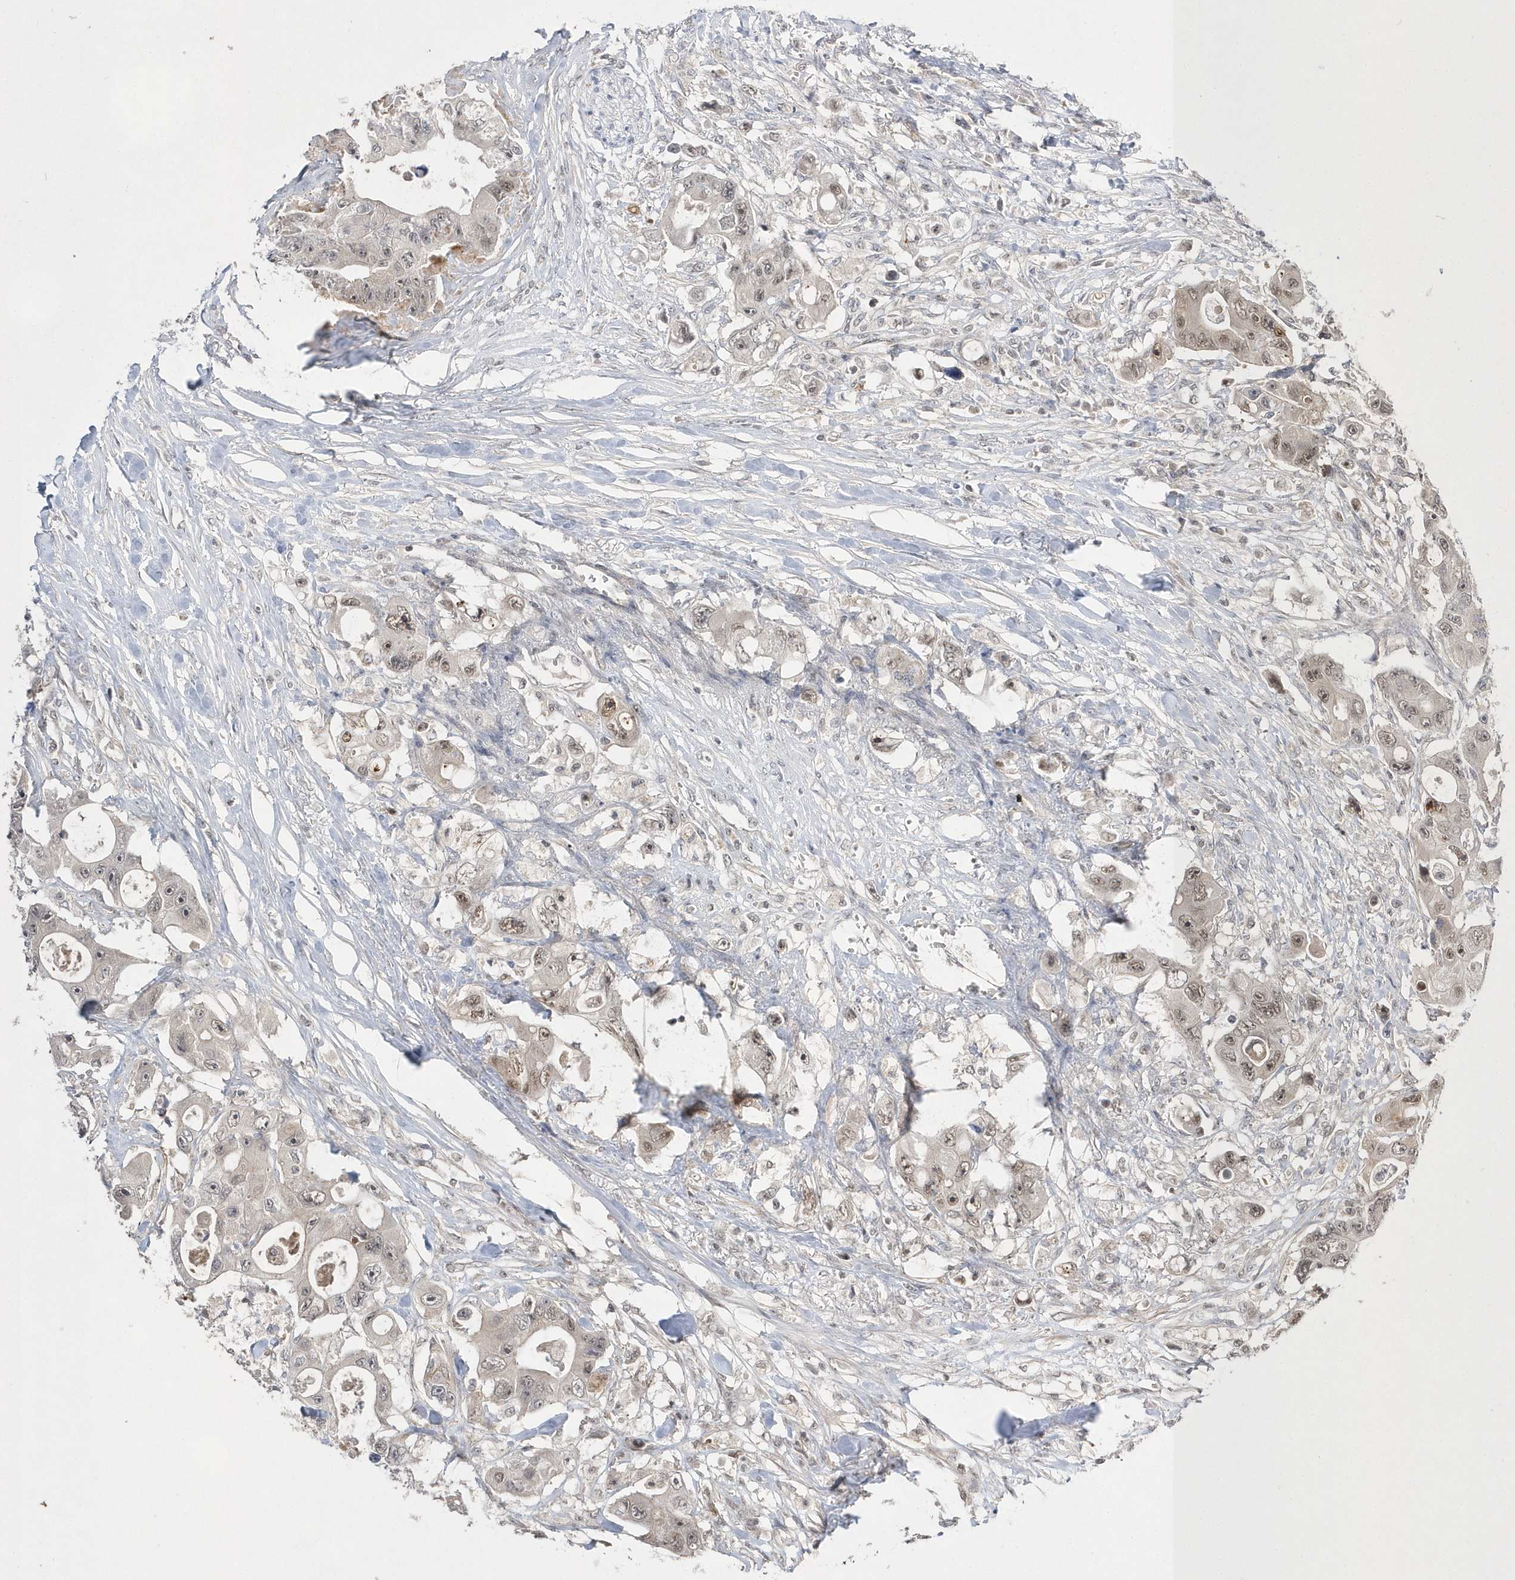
{"staining": {"intensity": "moderate", "quantity": "25%-75%", "location": "nuclear"}, "tissue": "colorectal cancer", "cell_type": "Tumor cells", "image_type": "cancer", "snomed": [{"axis": "morphology", "description": "Adenocarcinoma, NOS"}, {"axis": "topography", "description": "Colon"}], "caption": "A micrograph of colorectal cancer (adenocarcinoma) stained for a protein shows moderate nuclear brown staining in tumor cells. Using DAB (brown) and hematoxylin (blue) stains, captured at high magnification using brightfield microscopy.", "gene": "TMEM132B", "patient": {"sex": "female", "age": 46}}